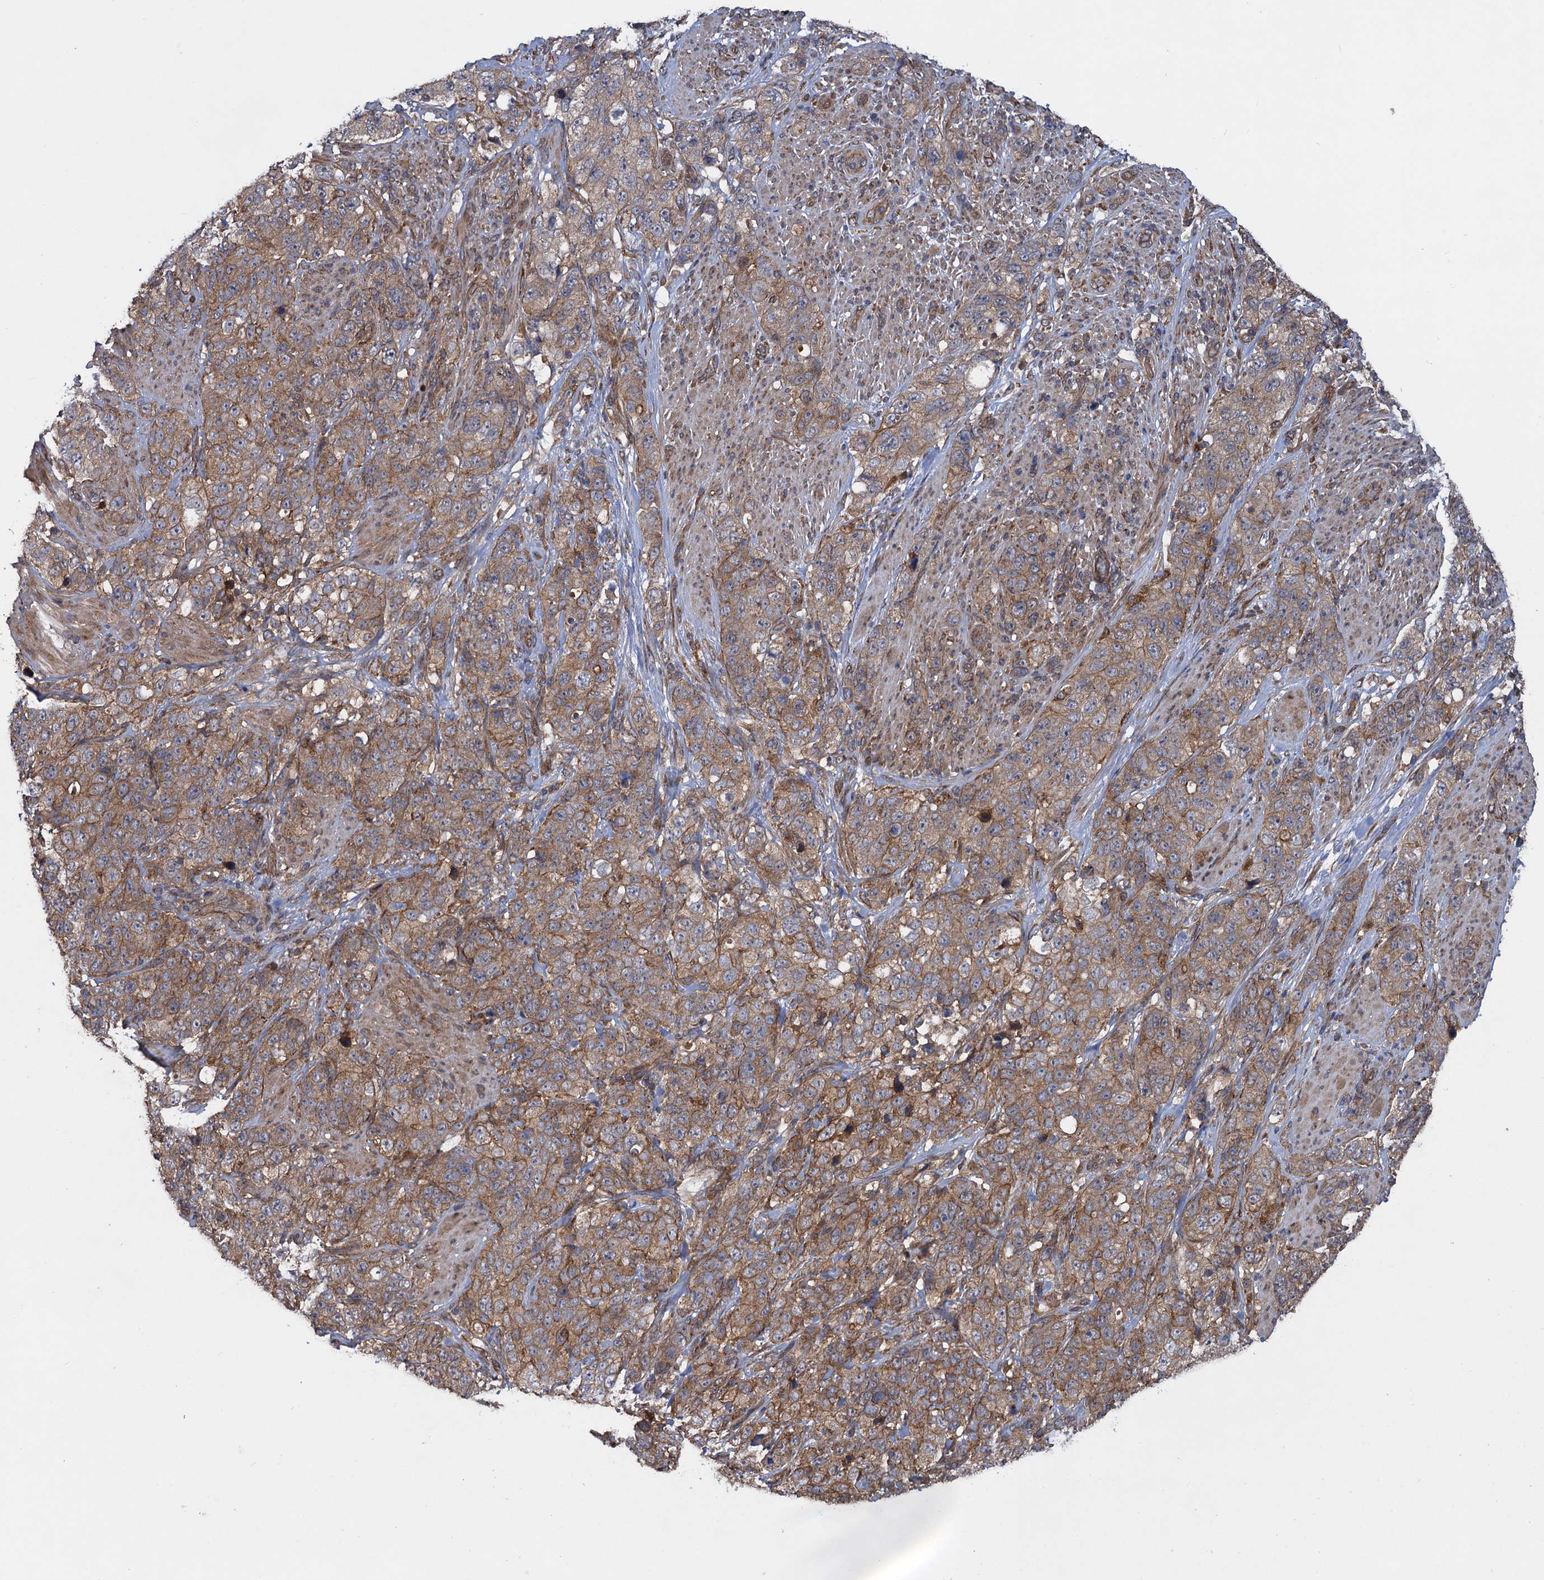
{"staining": {"intensity": "weak", "quantity": ">75%", "location": "cytoplasmic/membranous"}, "tissue": "stomach cancer", "cell_type": "Tumor cells", "image_type": "cancer", "snomed": [{"axis": "morphology", "description": "Adenocarcinoma, NOS"}, {"axis": "topography", "description": "Stomach"}], "caption": "The photomicrograph displays immunohistochemical staining of stomach adenocarcinoma. There is weak cytoplasmic/membranous positivity is present in about >75% of tumor cells.", "gene": "HAUS1", "patient": {"sex": "male", "age": 48}}